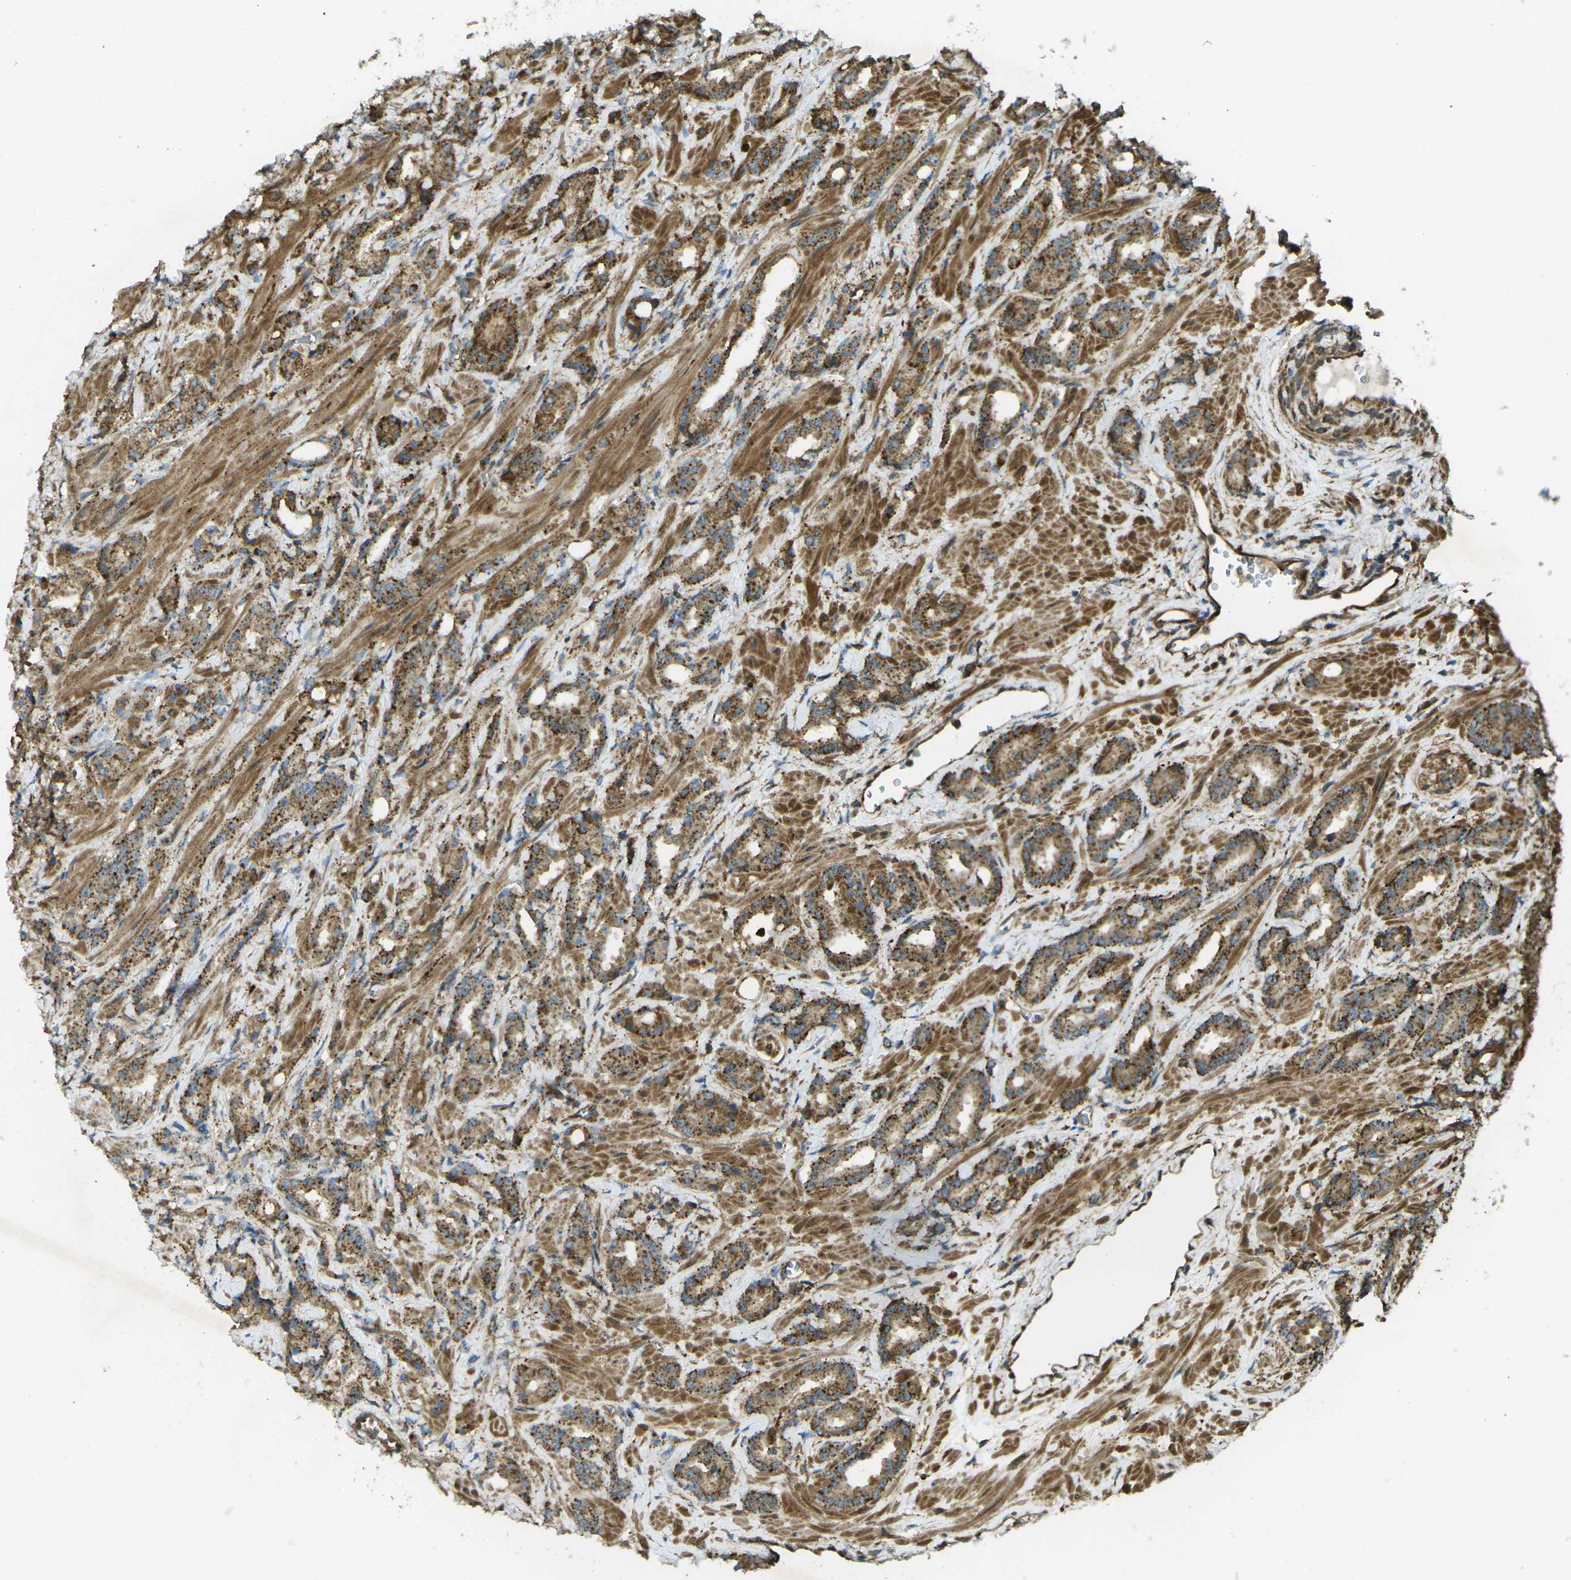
{"staining": {"intensity": "strong", "quantity": ">75%", "location": "cytoplasmic/membranous"}, "tissue": "prostate cancer", "cell_type": "Tumor cells", "image_type": "cancer", "snomed": [{"axis": "morphology", "description": "Adenocarcinoma, High grade"}, {"axis": "topography", "description": "Prostate"}], "caption": "This histopathology image displays adenocarcinoma (high-grade) (prostate) stained with immunohistochemistry to label a protein in brown. The cytoplasmic/membranous of tumor cells show strong positivity for the protein. Nuclei are counter-stained blue.", "gene": "CHMP3", "patient": {"sex": "male", "age": 64}}